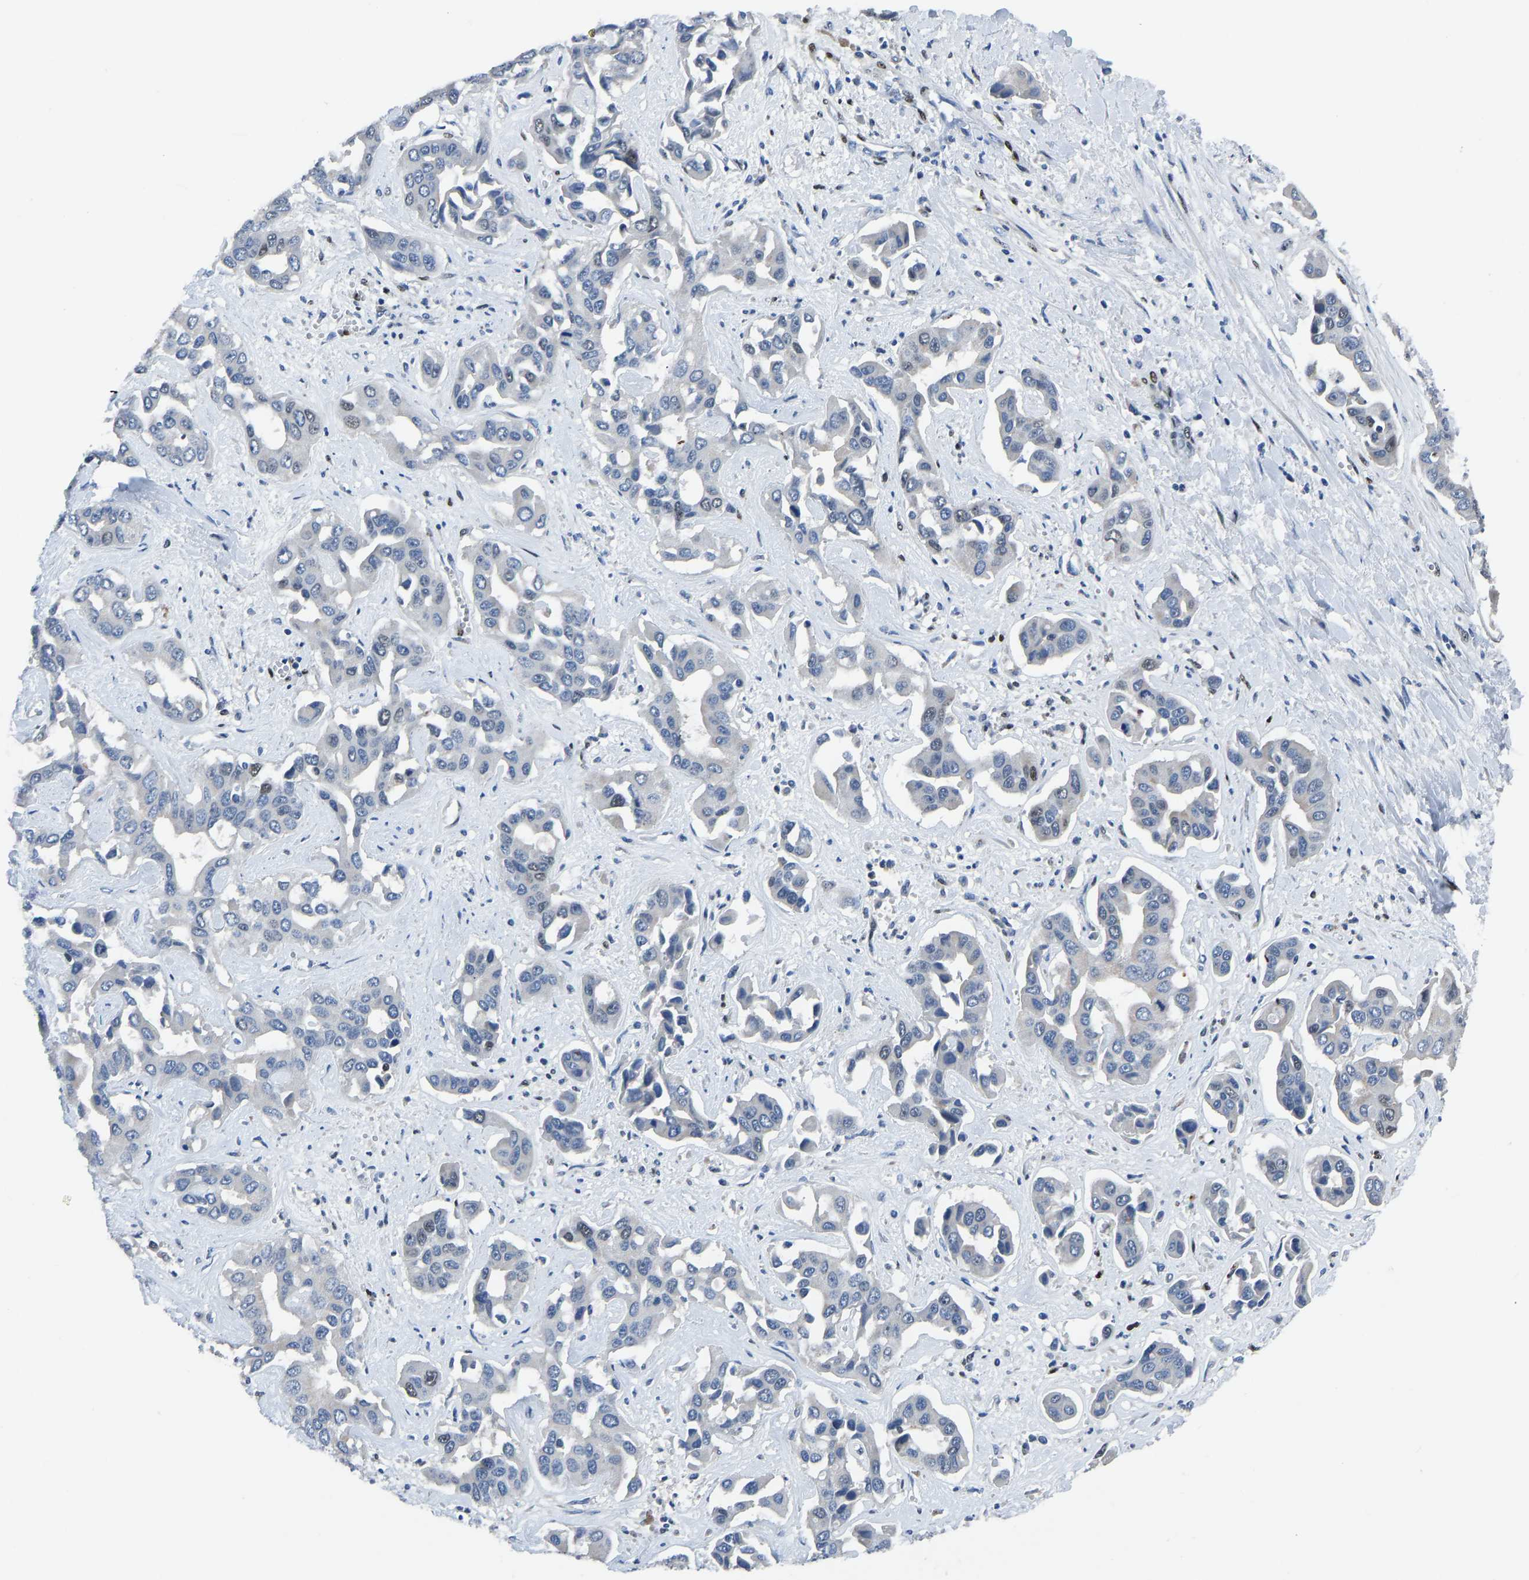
{"staining": {"intensity": "negative", "quantity": "none", "location": "none"}, "tissue": "liver cancer", "cell_type": "Tumor cells", "image_type": "cancer", "snomed": [{"axis": "morphology", "description": "Cholangiocarcinoma"}, {"axis": "topography", "description": "Liver"}], "caption": "Tumor cells show no significant protein staining in liver cancer (cholangiocarcinoma).", "gene": "EGR1", "patient": {"sex": "female", "age": 52}}